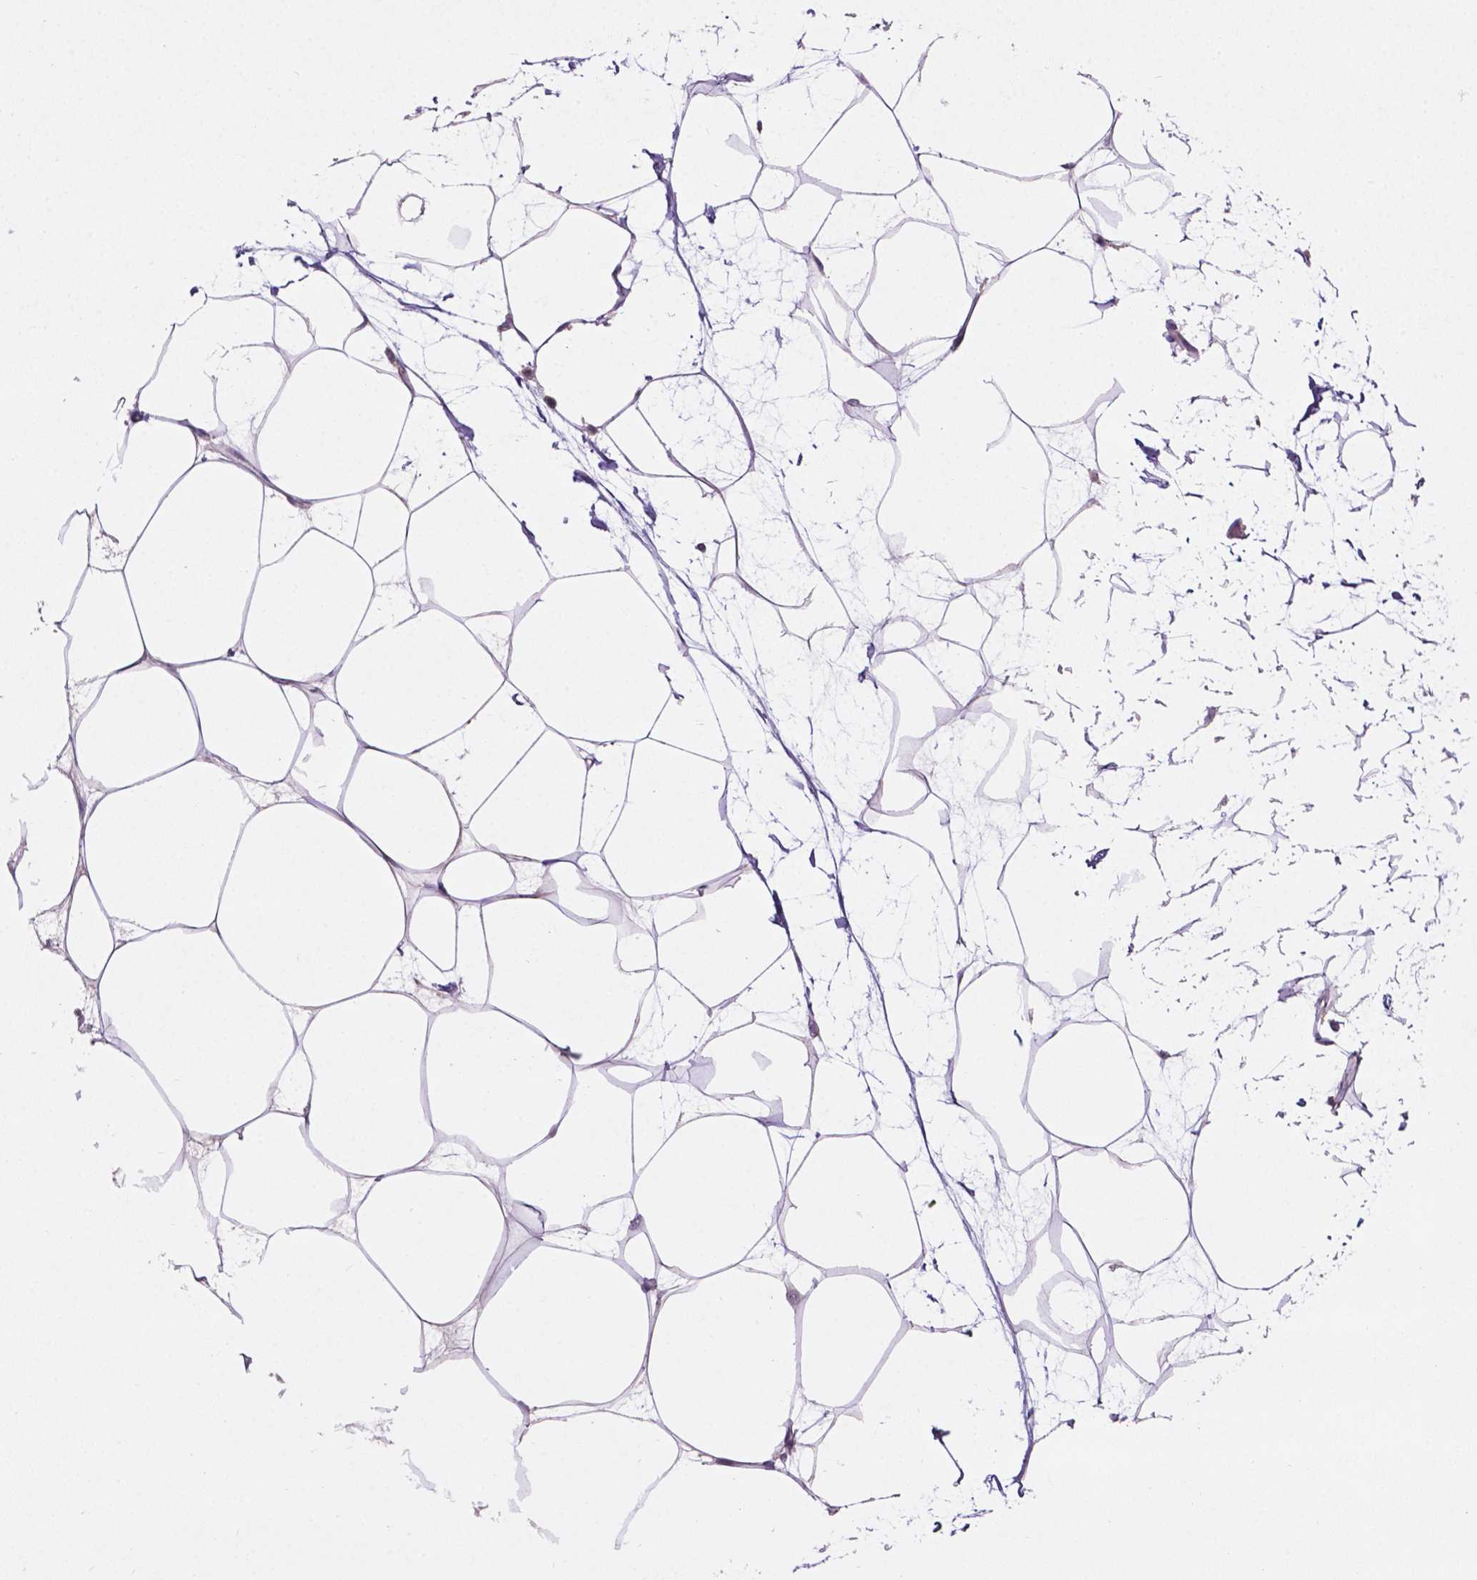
{"staining": {"intensity": "negative", "quantity": "none", "location": "none"}, "tissue": "breast", "cell_type": "Adipocytes", "image_type": "normal", "snomed": [{"axis": "morphology", "description": "Normal tissue, NOS"}, {"axis": "topography", "description": "Breast"}], "caption": "Immunohistochemical staining of normal breast exhibits no significant positivity in adipocytes.", "gene": "ARL5C", "patient": {"sex": "female", "age": 45}}